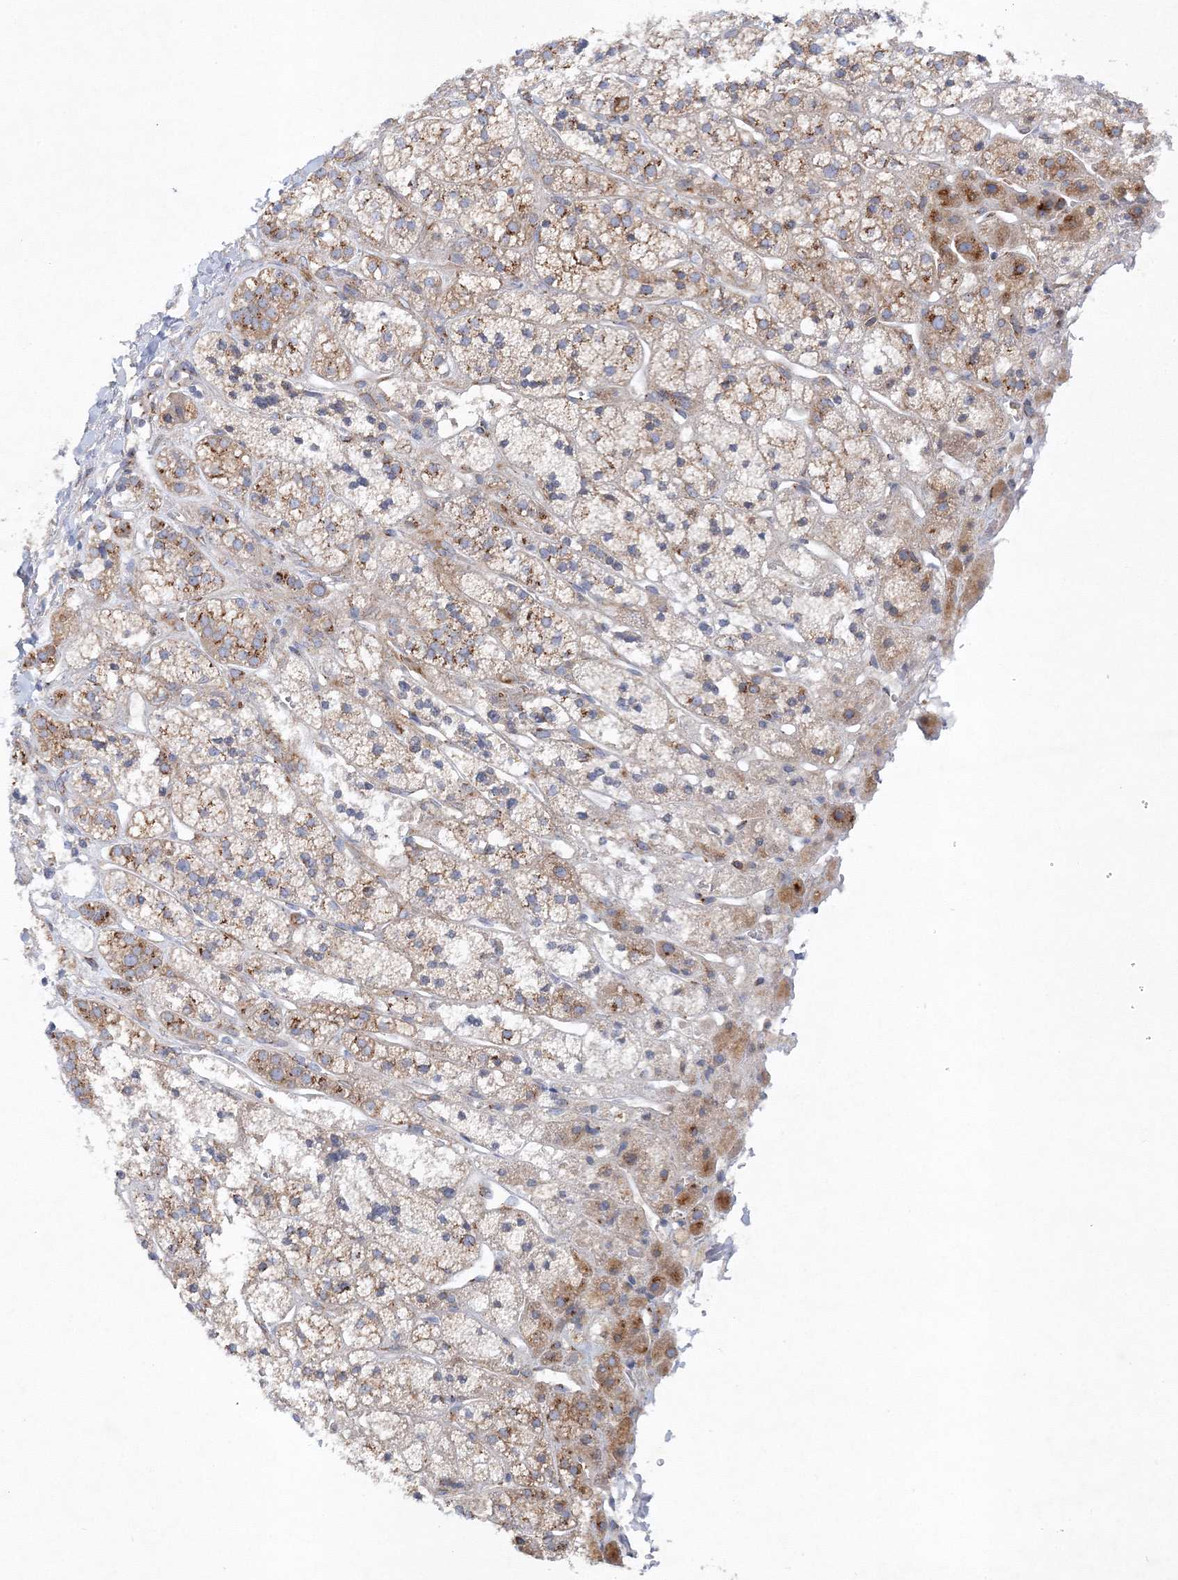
{"staining": {"intensity": "moderate", "quantity": ">75%", "location": "cytoplasmic/membranous"}, "tissue": "adrenal gland", "cell_type": "Glandular cells", "image_type": "normal", "snomed": [{"axis": "morphology", "description": "Normal tissue, NOS"}, {"axis": "topography", "description": "Adrenal gland"}], "caption": "Immunohistochemical staining of normal adrenal gland reveals >75% levels of moderate cytoplasmic/membranous protein expression in about >75% of glandular cells. The protein of interest is stained brown, and the nuclei are stained in blue (DAB IHC with brightfield microscopy, high magnification).", "gene": "SEC23IP", "patient": {"sex": "male", "age": 56}}